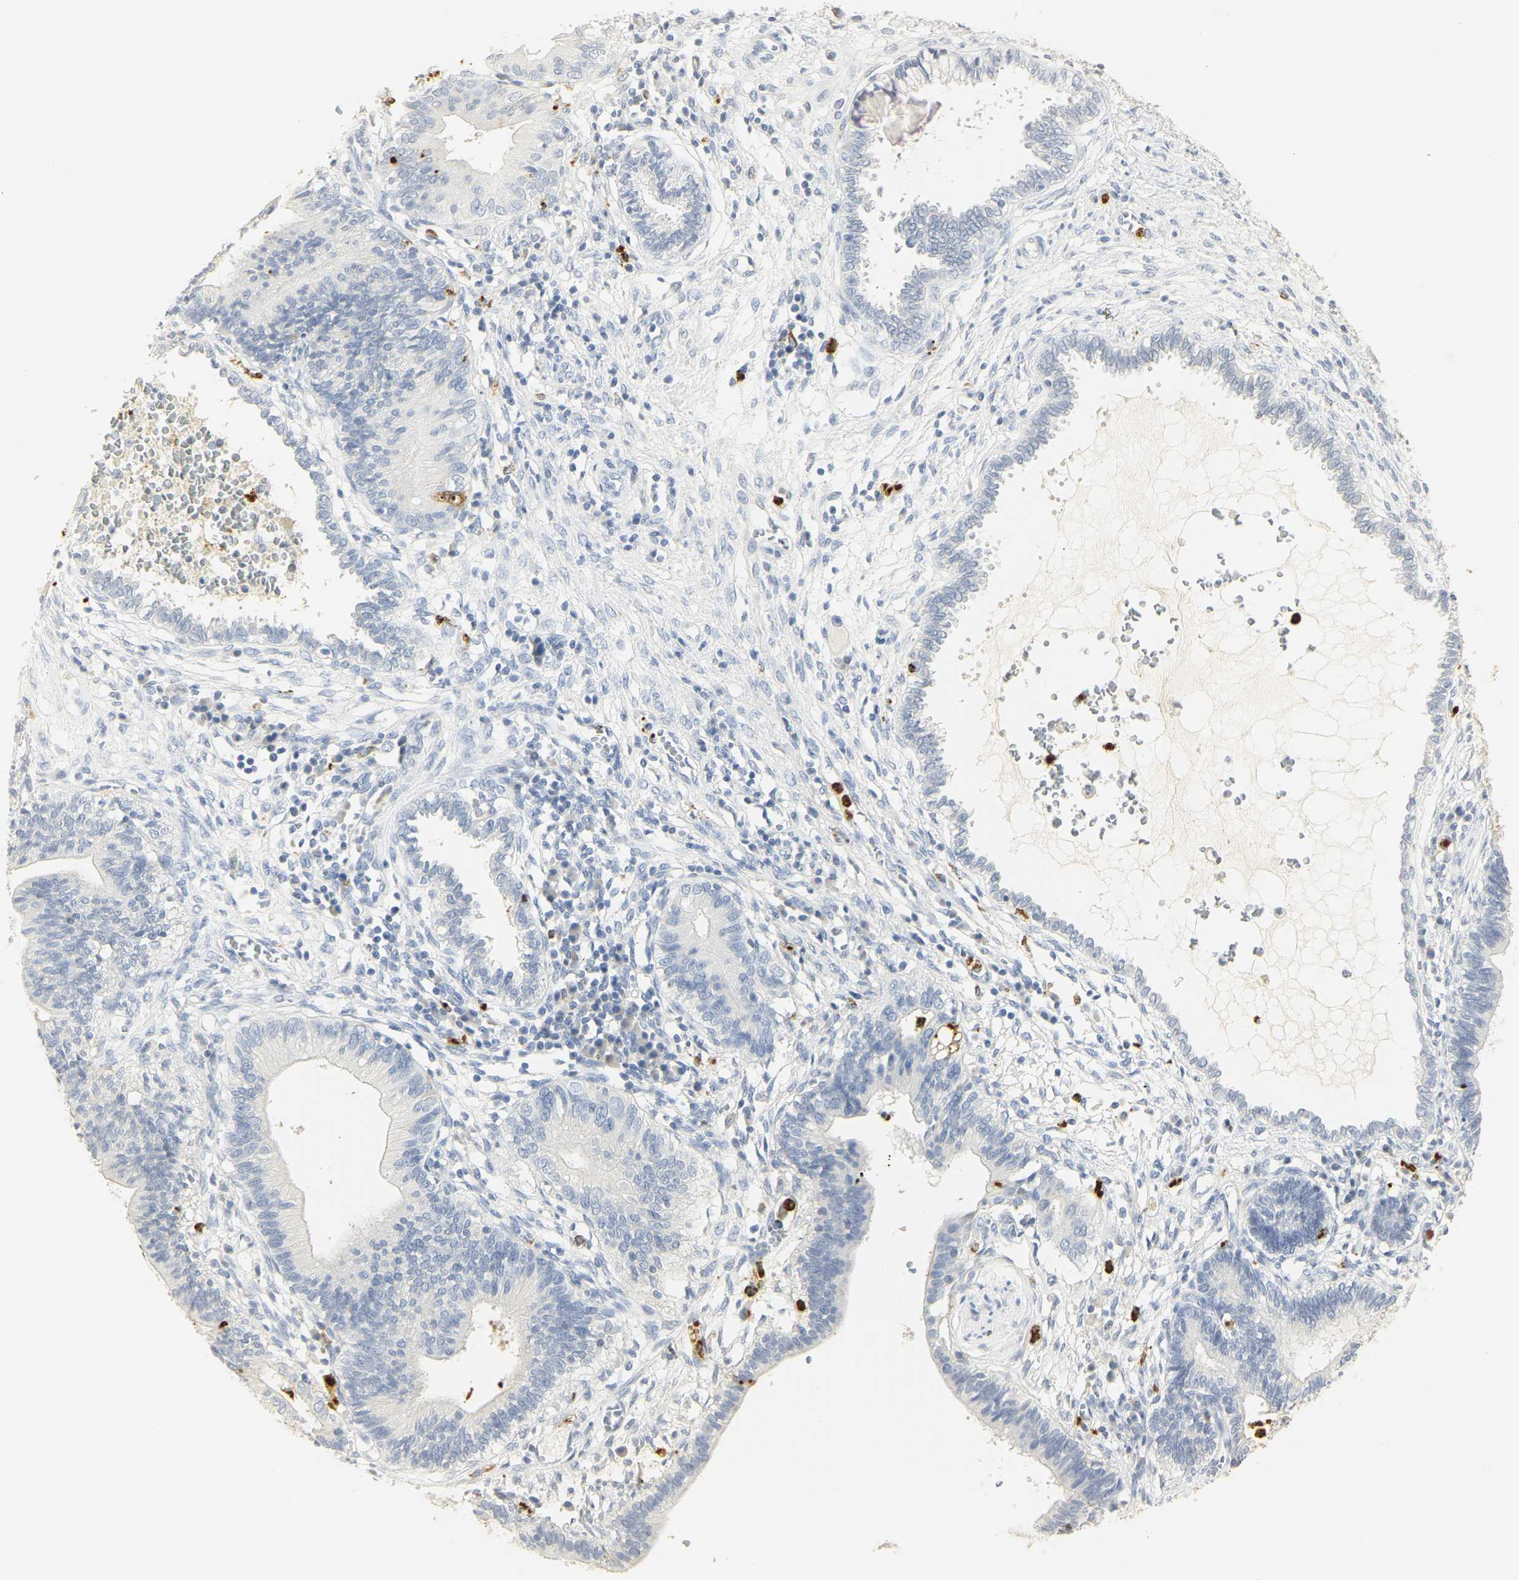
{"staining": {"intensity": "negative", "quantity": "none", "location": "none"}, "tissue": "cervical cancer", "cell_type": "Tumor cells", "image_type": "cancer", "snomed": [{"axis": "morphology", "description": "Adenocarcinoma, NOS"}, {"axis": "topography", "description": "Cervix"}], "caption": "Cervical cancer (adenocarcinoma) was stained to show a protein in brown. There is no significant expression in tumor cells. (Brightfield microscopy of DAB IHC at high magnification).", "gene": "MPO", "patient": {"sex": "female", "age": 44}}